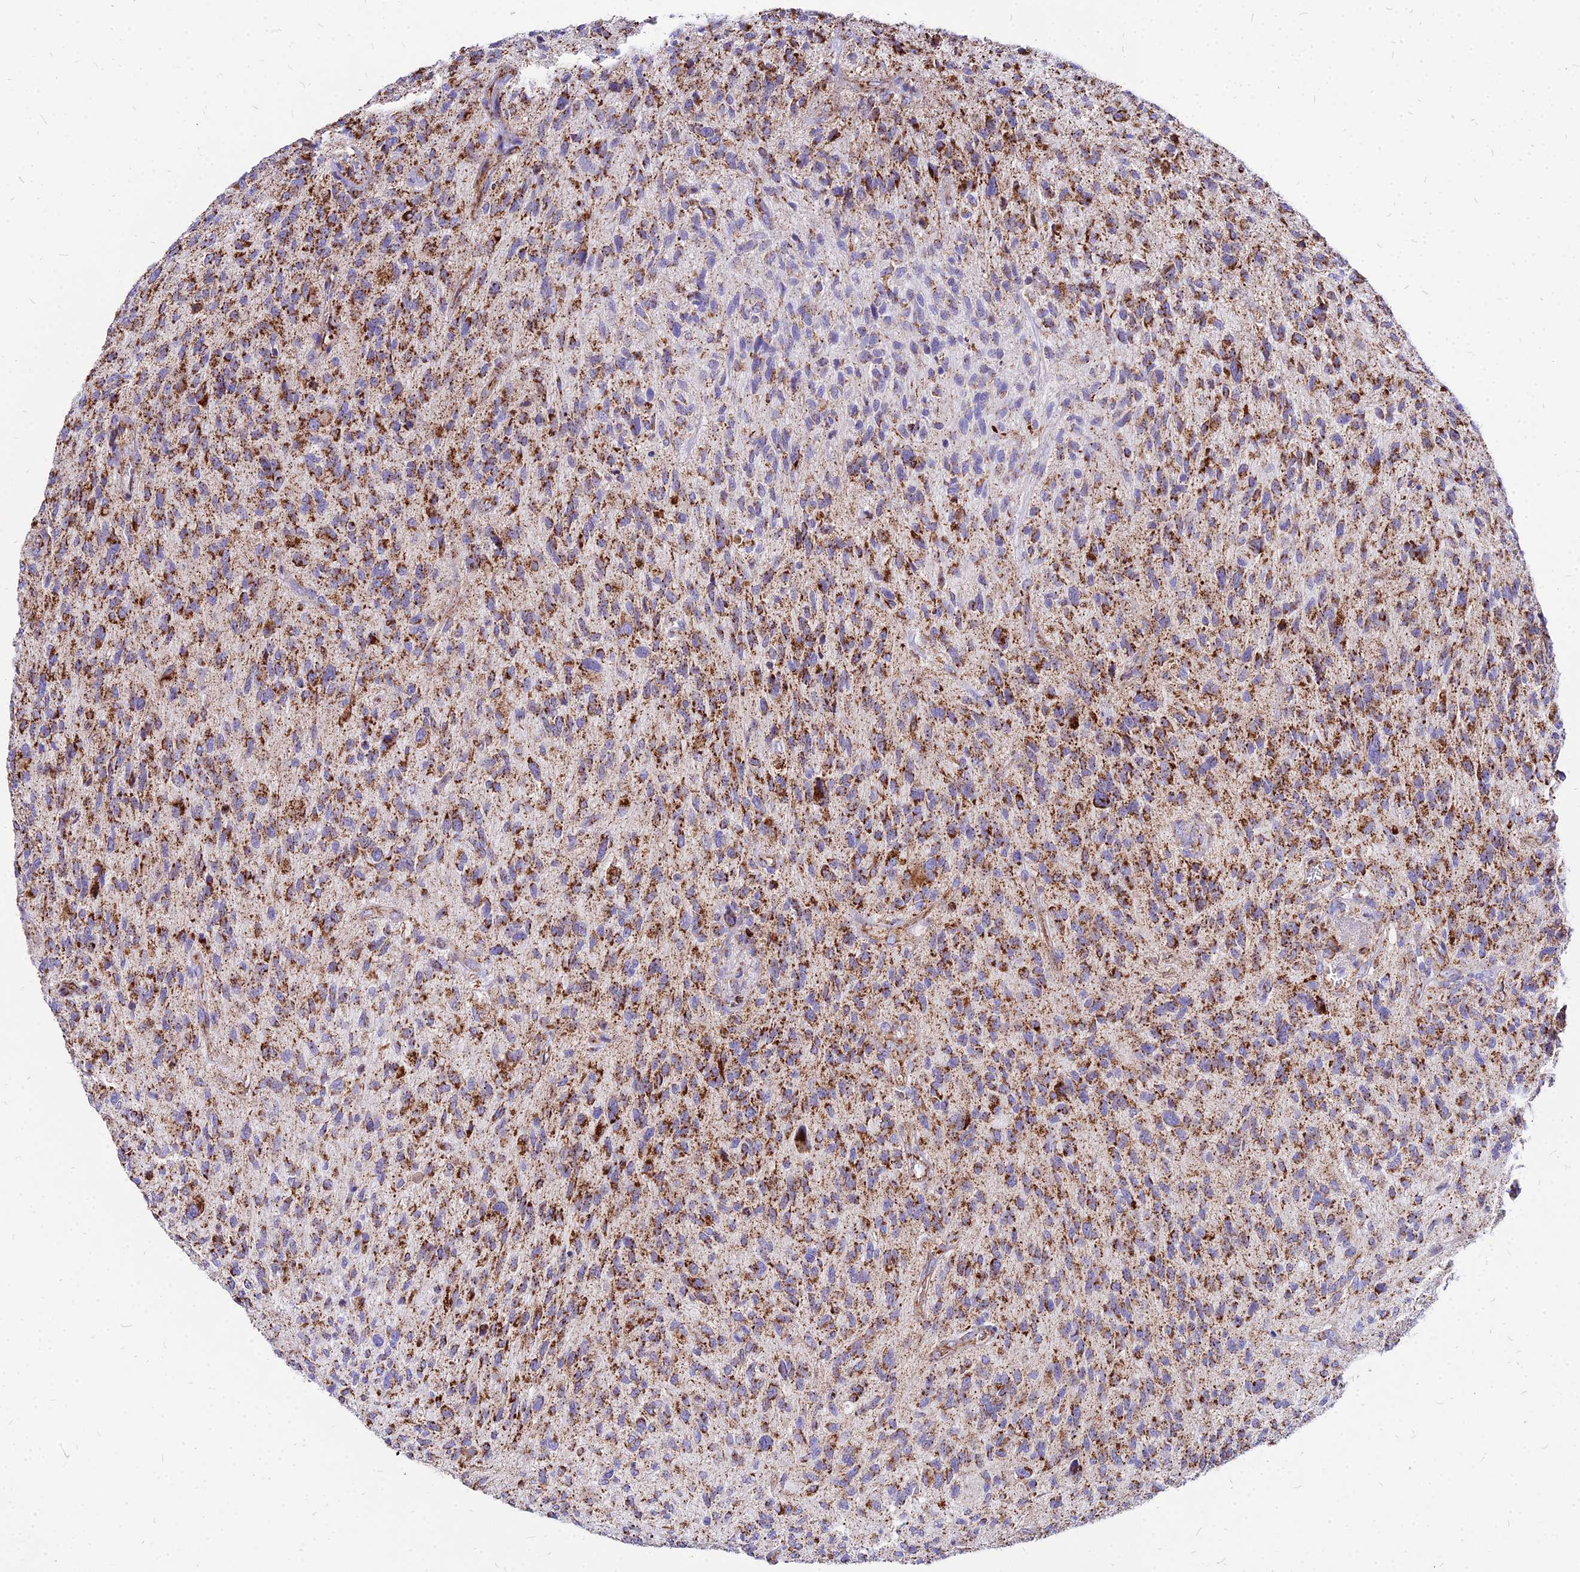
{"staining": {"intensity": "moderate", "quantity": ">75%", "location": "cytoplasmic/membranous"}, "tissue": "glioma", "cell_type": "Tumor cells", "image_type": "cancer", "snomed": [{"axis": "morphology", "description": "Glioma, malignant, High grade"}, {"axis": "topography", "description": "Brain"}], "caption": "Immunohistochemistry staining of glioma, which reveals medium levels of moderate cytoplasmic/membranous positivity in approximately >75% of tumor cells indicating moderate cytoplasmic/membranous protein staining. The staining was performed using DAB (brown) for protein detection and nuclei were counterstained in hematoxylin (blue).", "gene": "DLD", "patient": {"sex": "male", "age": 47}}